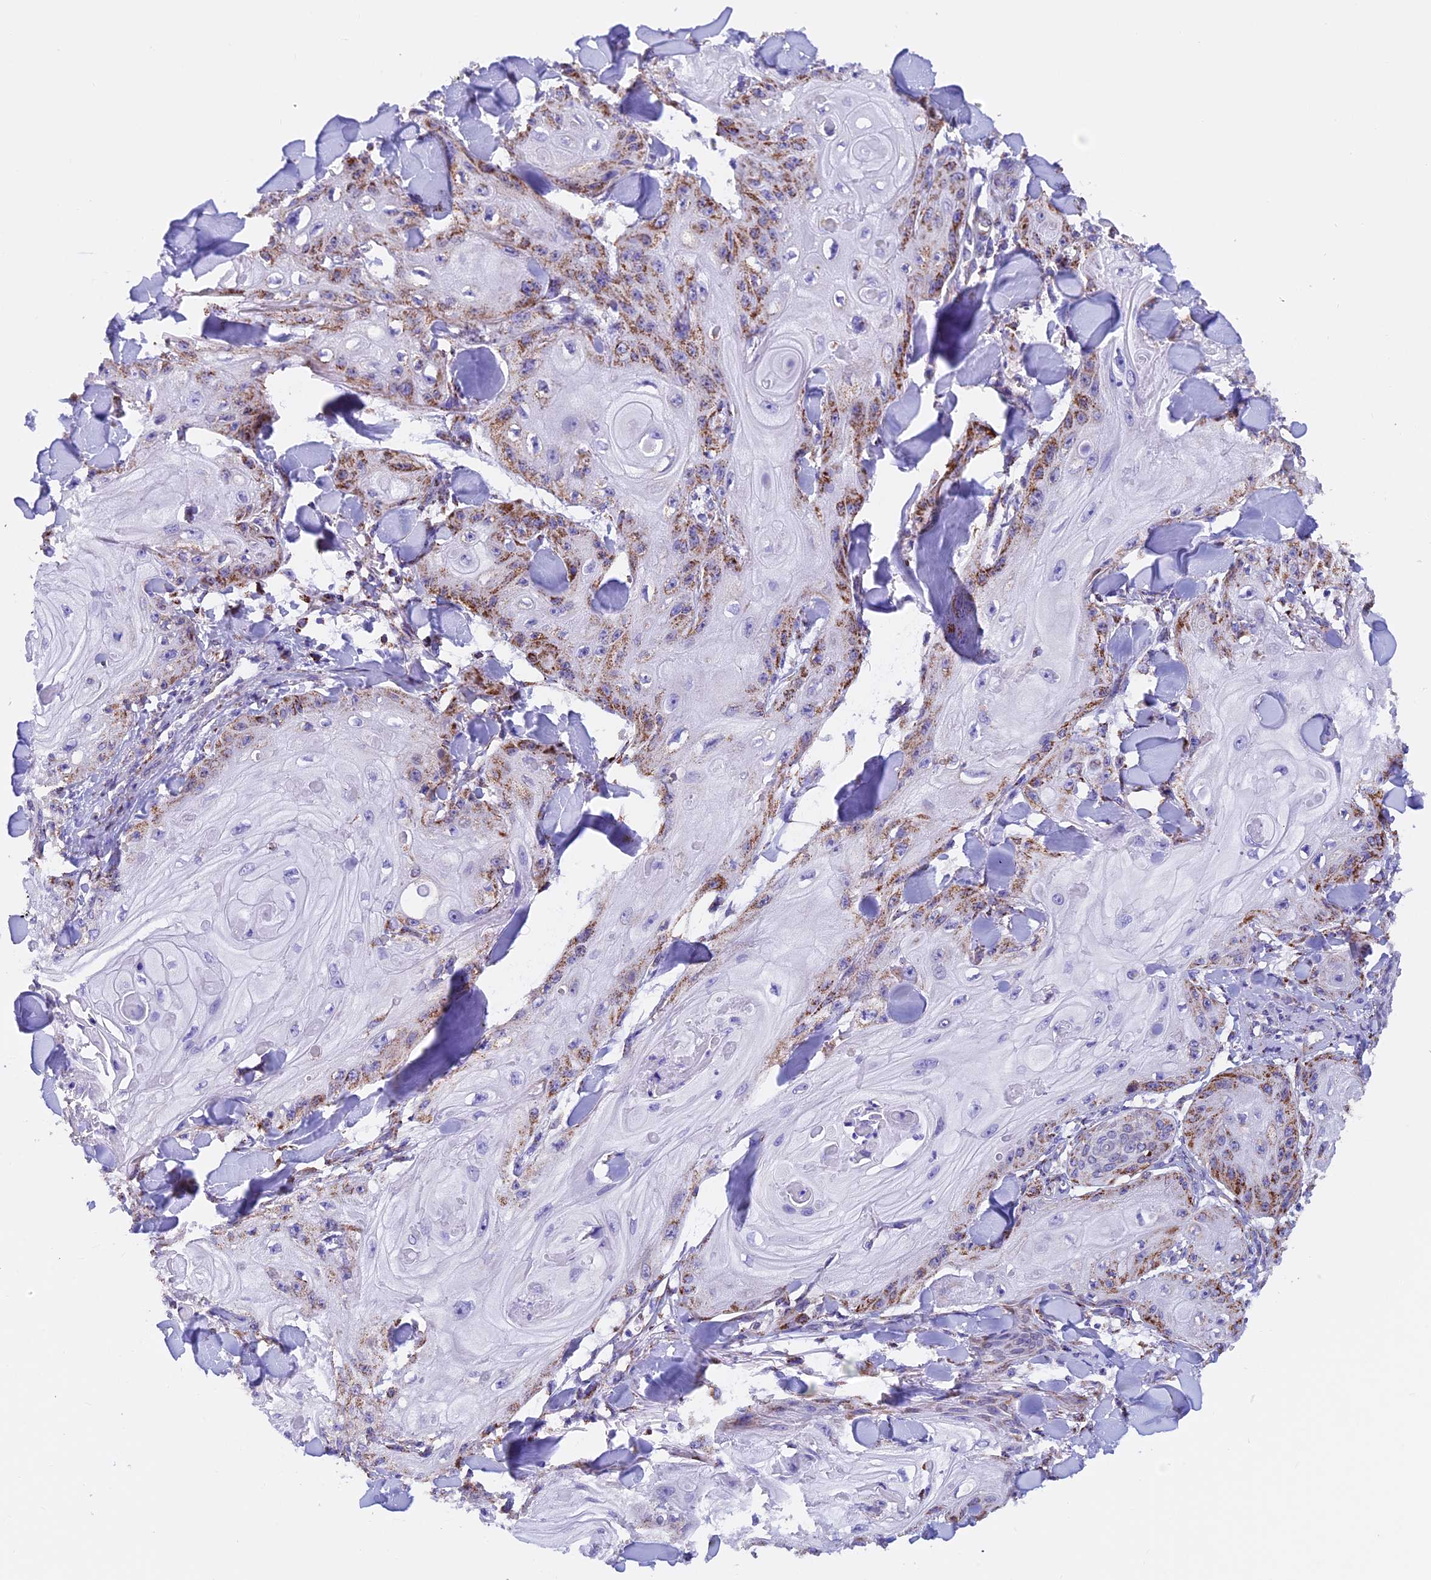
{"staining": {"intensity": "moderate", "quantity": "<25%", "location": "cytoplasmic/membranous"}, "tissue": "skin cancer", "cell_type": "Tumor cells", "image_type": "cancer", "snomed": [{"axis": "morphology", "description": "Squamous cell carcinoma, NOS"}, {"axis": "topography", "description": "Skin"}], "caption": "Protein analysis of squamous cell carcinoma (skin) tissue shows moderate cytoplasmic/membranous positivity in about <25% of tumor cells. Nuclei are stained in blue.", "gene": "SLC8B1", "patient": {"sex": "male", "age": 74}}